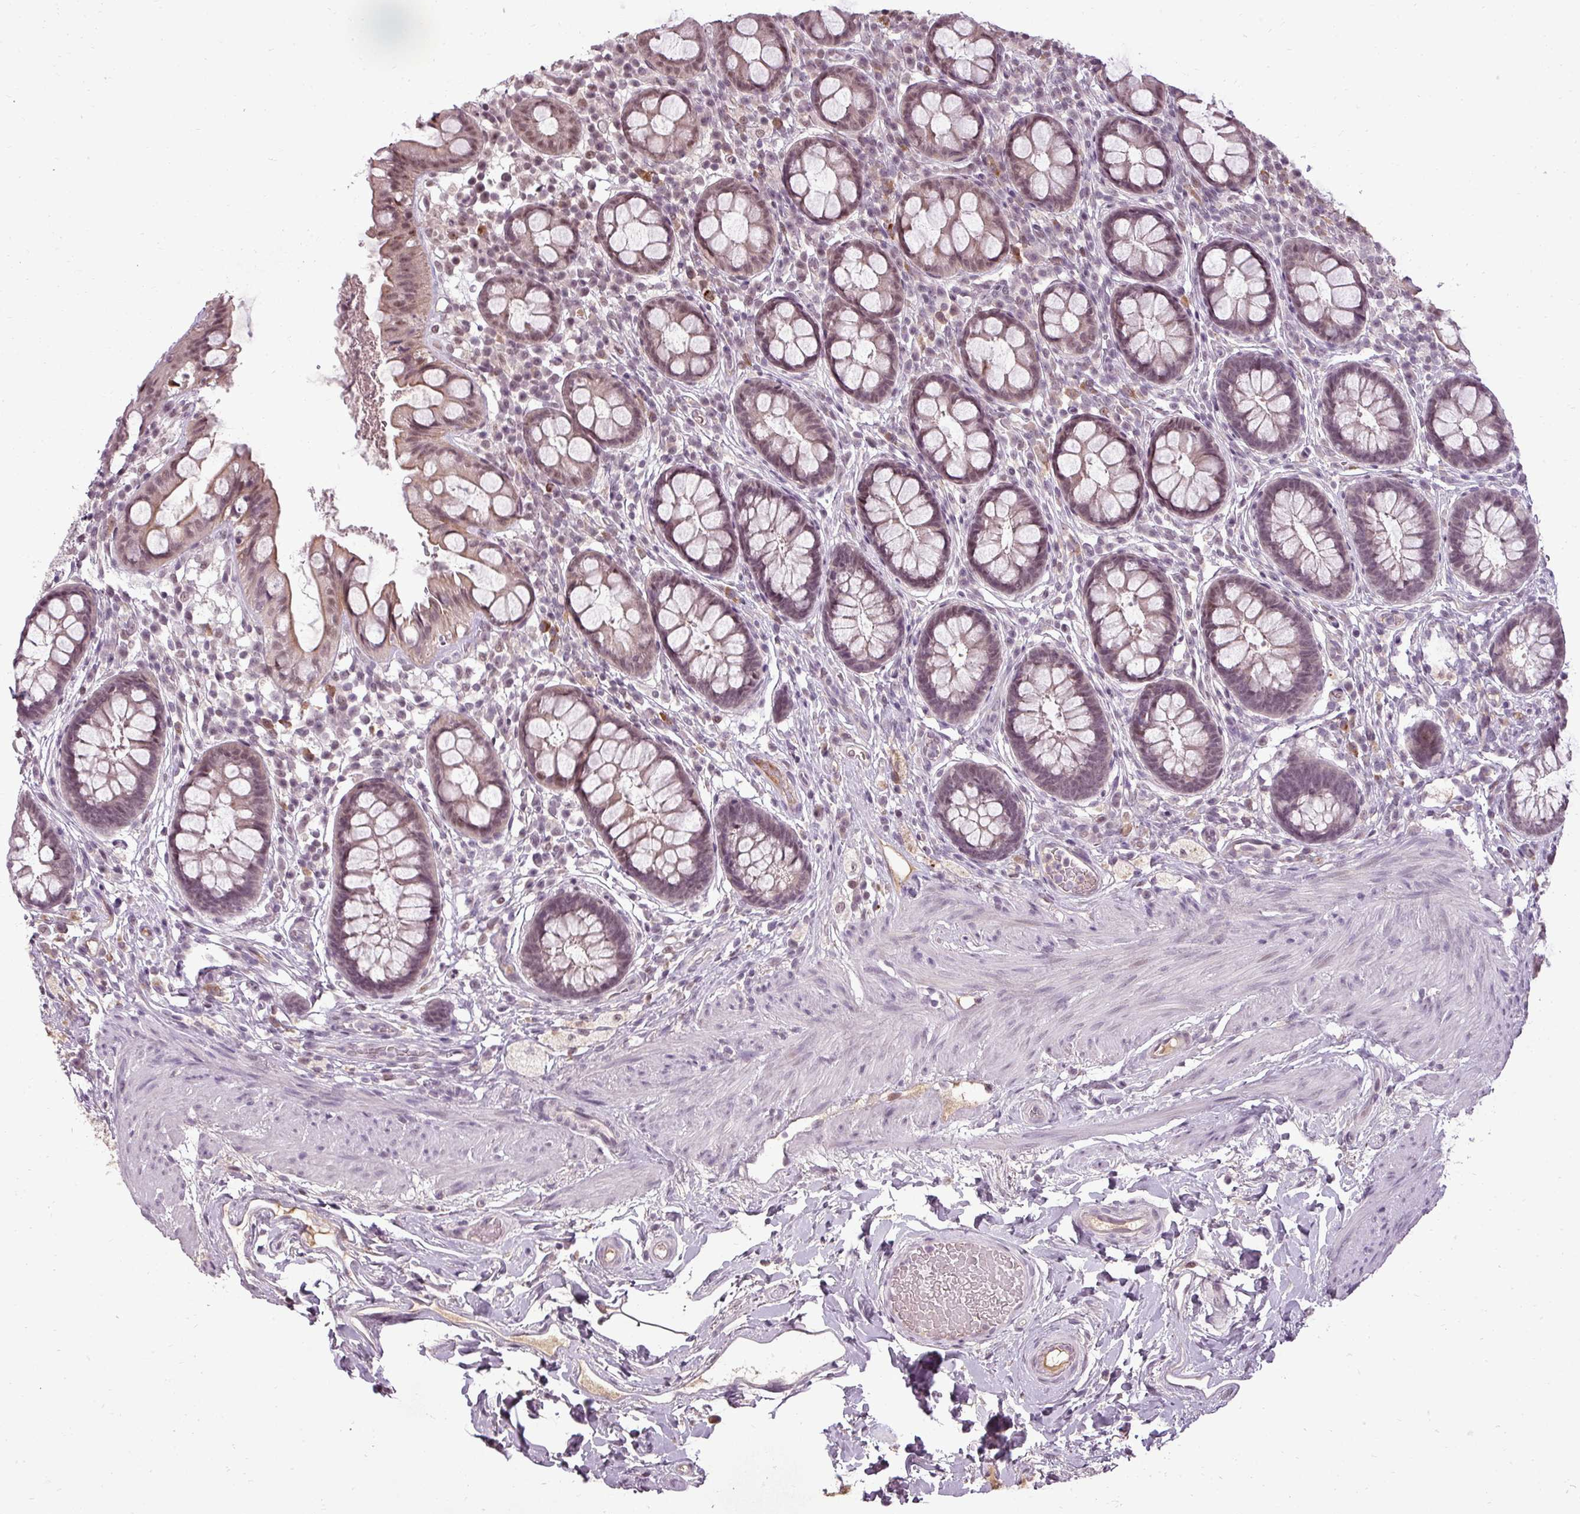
{"staining": {"intensity": "moderate", "quantity": ">75%", "location": "cytoplasmic/membranous,nuclear"}, "tissue": "rectum", "cell_type": "Glandular cells", "image_type": "normal", "snomed": [{"axis": "morphology", "description": "Normal tissue, NOS"}, {"axis": "topography", "description": "Rectum"}, {"axis": "topography", "description": "Peripheral nerve tissue"}], "caption": "An immunohistochemistry image of normal tissue is shown. Protein staining in brown highlights moderate cytoplasmic/membranous,nuclear positivity in rectum within glandular cells.", "gene": "BCAS3", "patient": {"sex": "female", "age": 69}}